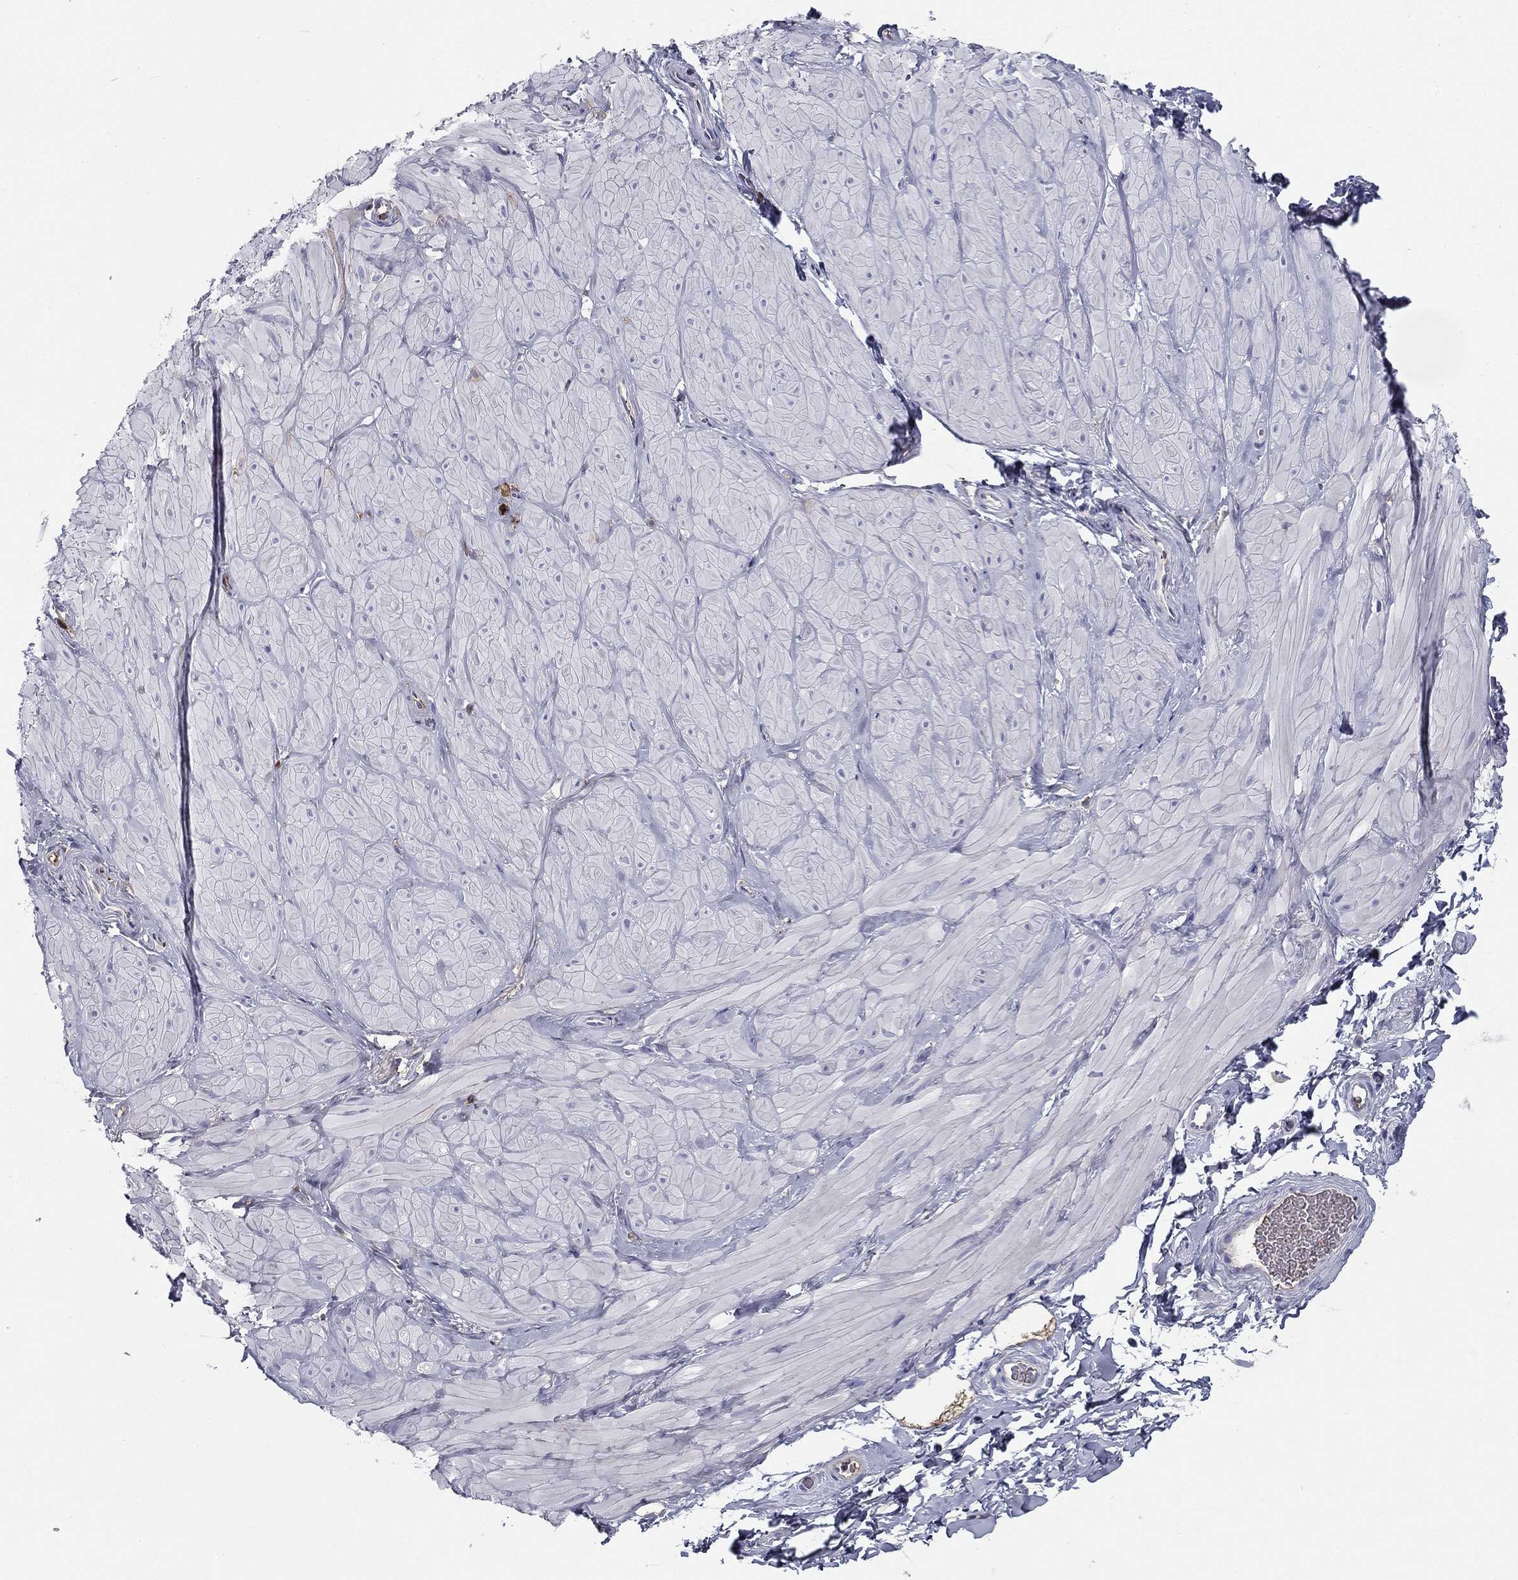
{"staining": {"intensity": "negative", "quantity": "none", "location": "none"}, "tissue": "soft tissue", "cell_type": "Fibroblasts", "image_type": "normal", "snomed": [{"axis": "morphology", "description": "Normal tissue, NOS"}, {"axis": "topography", "description": "Smooth muscle"}, {"axis": "topography", "description": "Peripheral nerve tissue"}], "caption": "High power microscopy micrograph of an immunohistochemistry (IHC) photomicrograph of normal soft tissue, revealing no significant staining in fibroblasts. The staining is performed using DAB (3,3'-diaminobenzidine) brown chromogen with nuclei counter-stained in using hematoxylin.", "gene": "CPLX4", "patient": {"sex": "male", "age": 22}}